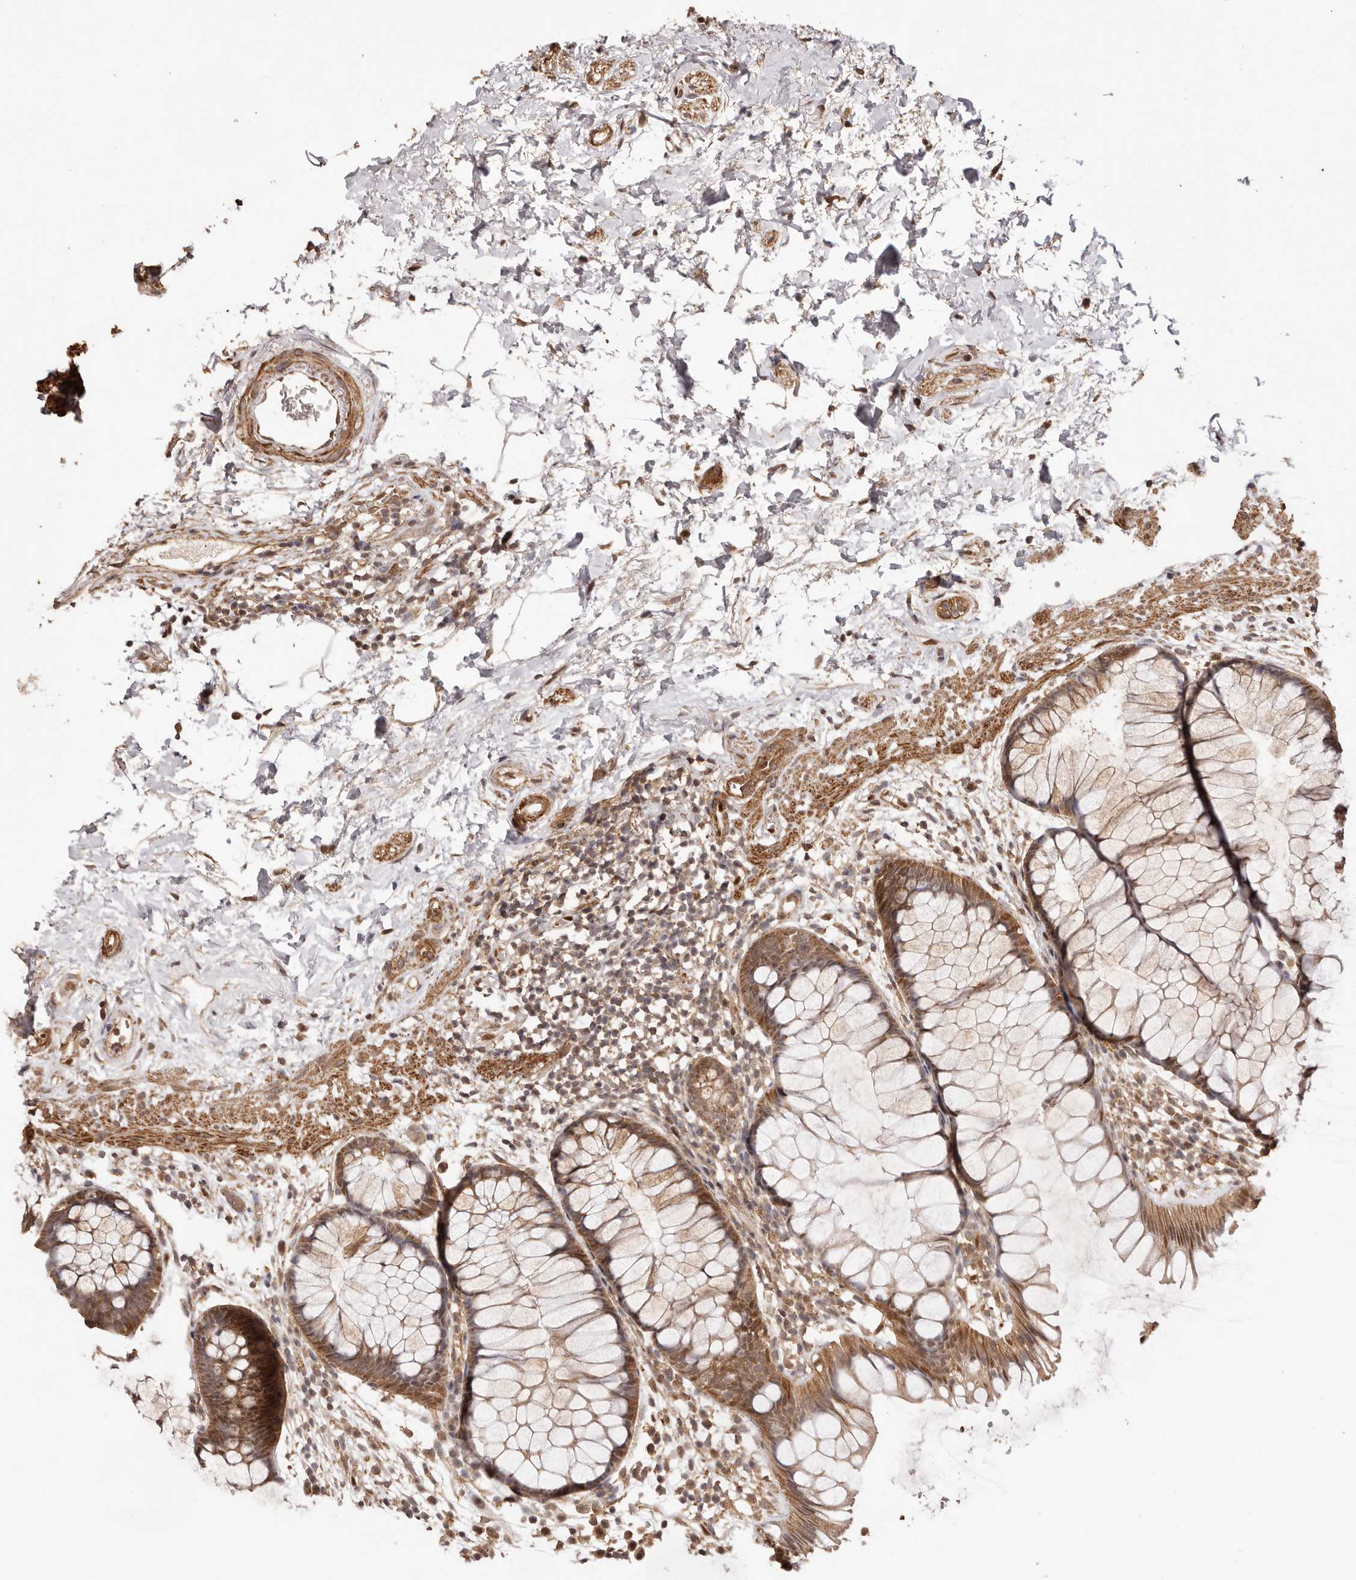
{"staining": {"intensity": "moderate", "quantity": ">75%", "location": "cytoplasmic/membranous,nuclear"}, "tissue": "rectum", "cell_type": "Glandular cells", "image_type": "normal", "snomed": [{"axis": "morphology", "description": "Normal tissue, NOS"}, {"axis": "topography", "description": "Rectum"}], "caption": "Moderate cytoplasmic/membranous,nuclear protein expression is seen in about >75% of glandular cells in rectum. Immunohistochemistry stains the protein in brown and the nuclei are stained blue.", "gene": "UBR2", "patient": {"sex": "male", "age": 51}}